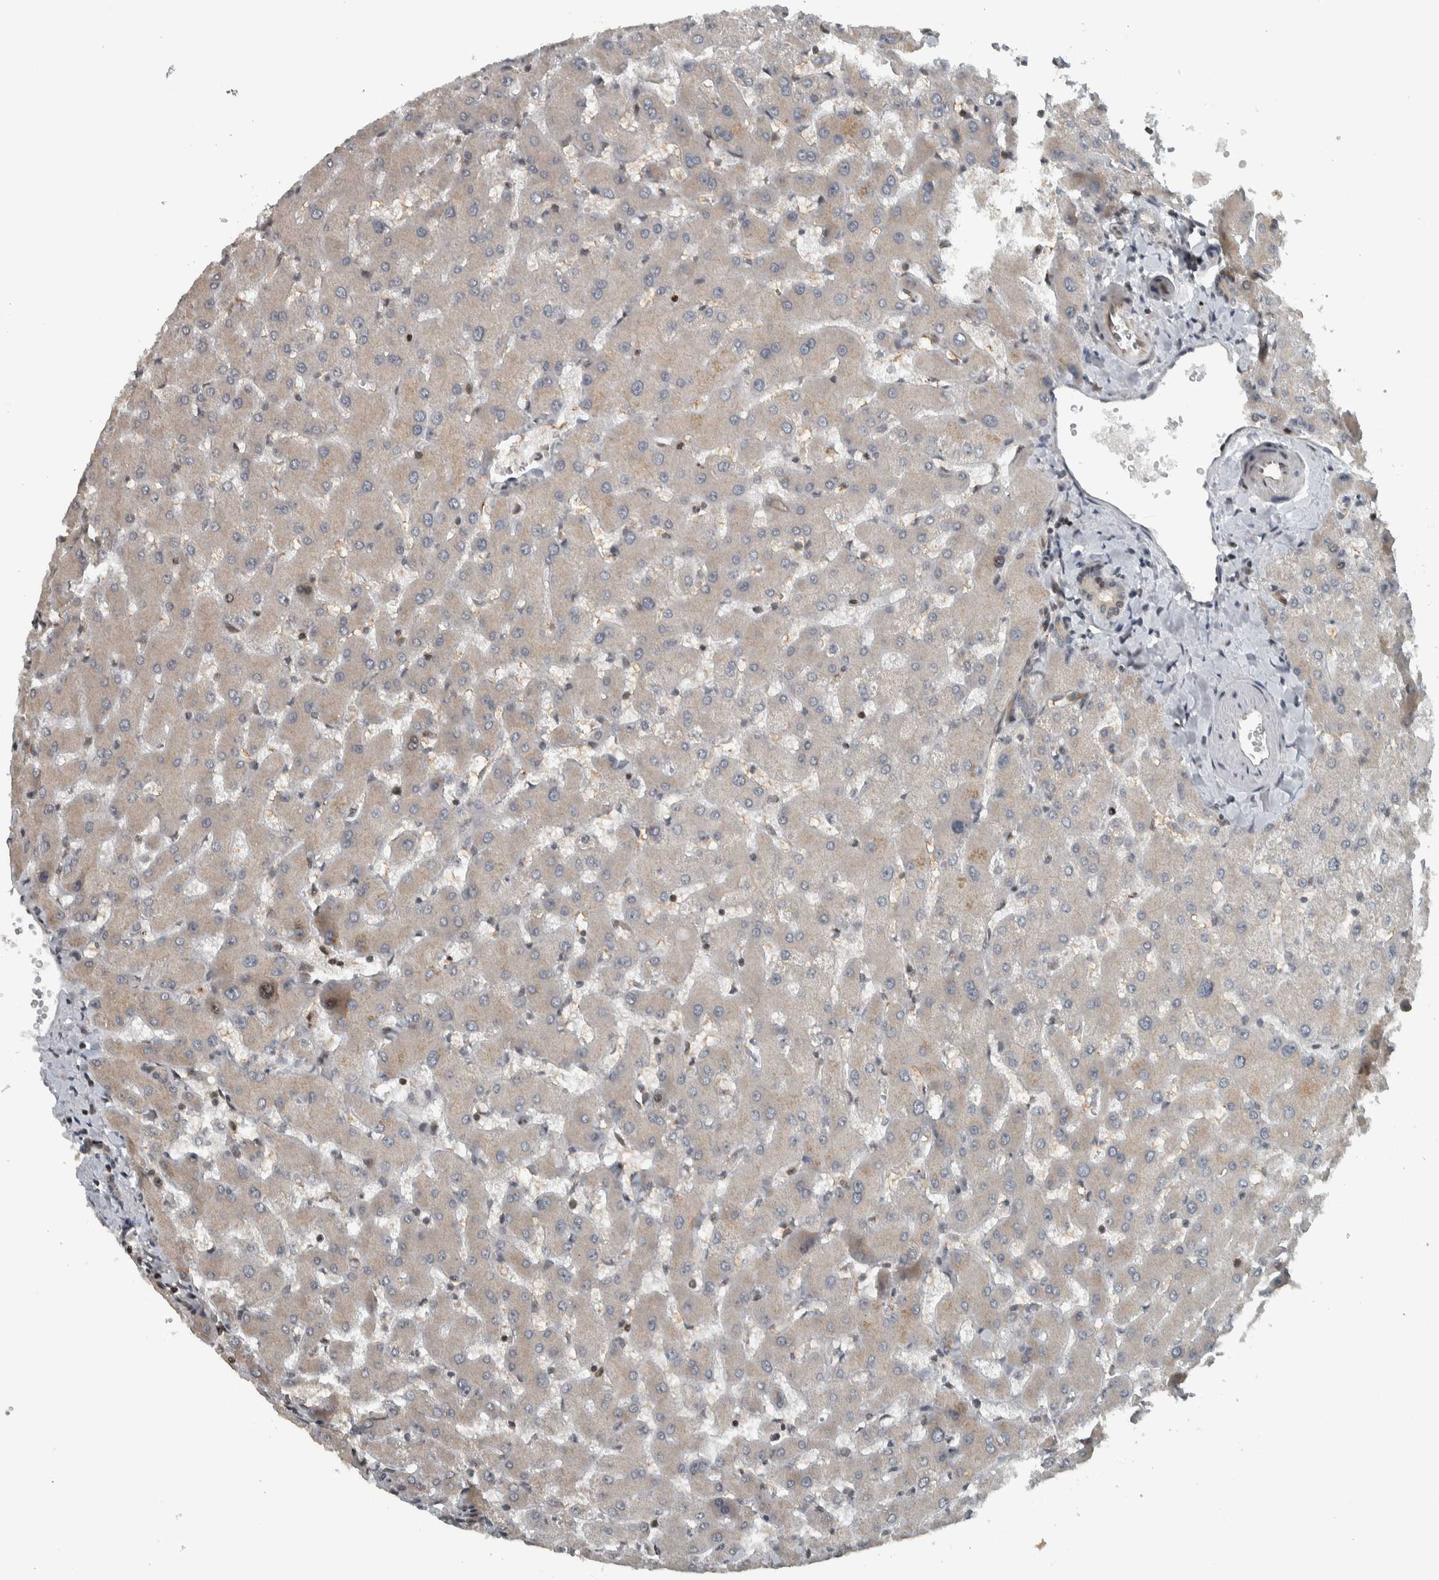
{"staining": {"intensity": "weak", "quantity": "<25%", "location": "cytoplasmic/membranous"}, "tissue": "liver", "cell_type": "Cholangiocytes", "image_type": "normal", "snomed": [{"axis": "morphology", "description": "Normal tissue, NOS"}, {"axis": "topography", "description": "Liver"}], "caption": "This is an immunohistochemistry (IHC) histopathology image of unremarkable liver. There is no positivity in cholangiocytes.", "gene": "NAPG", "patient": {"sex": "female", "age": 63}}